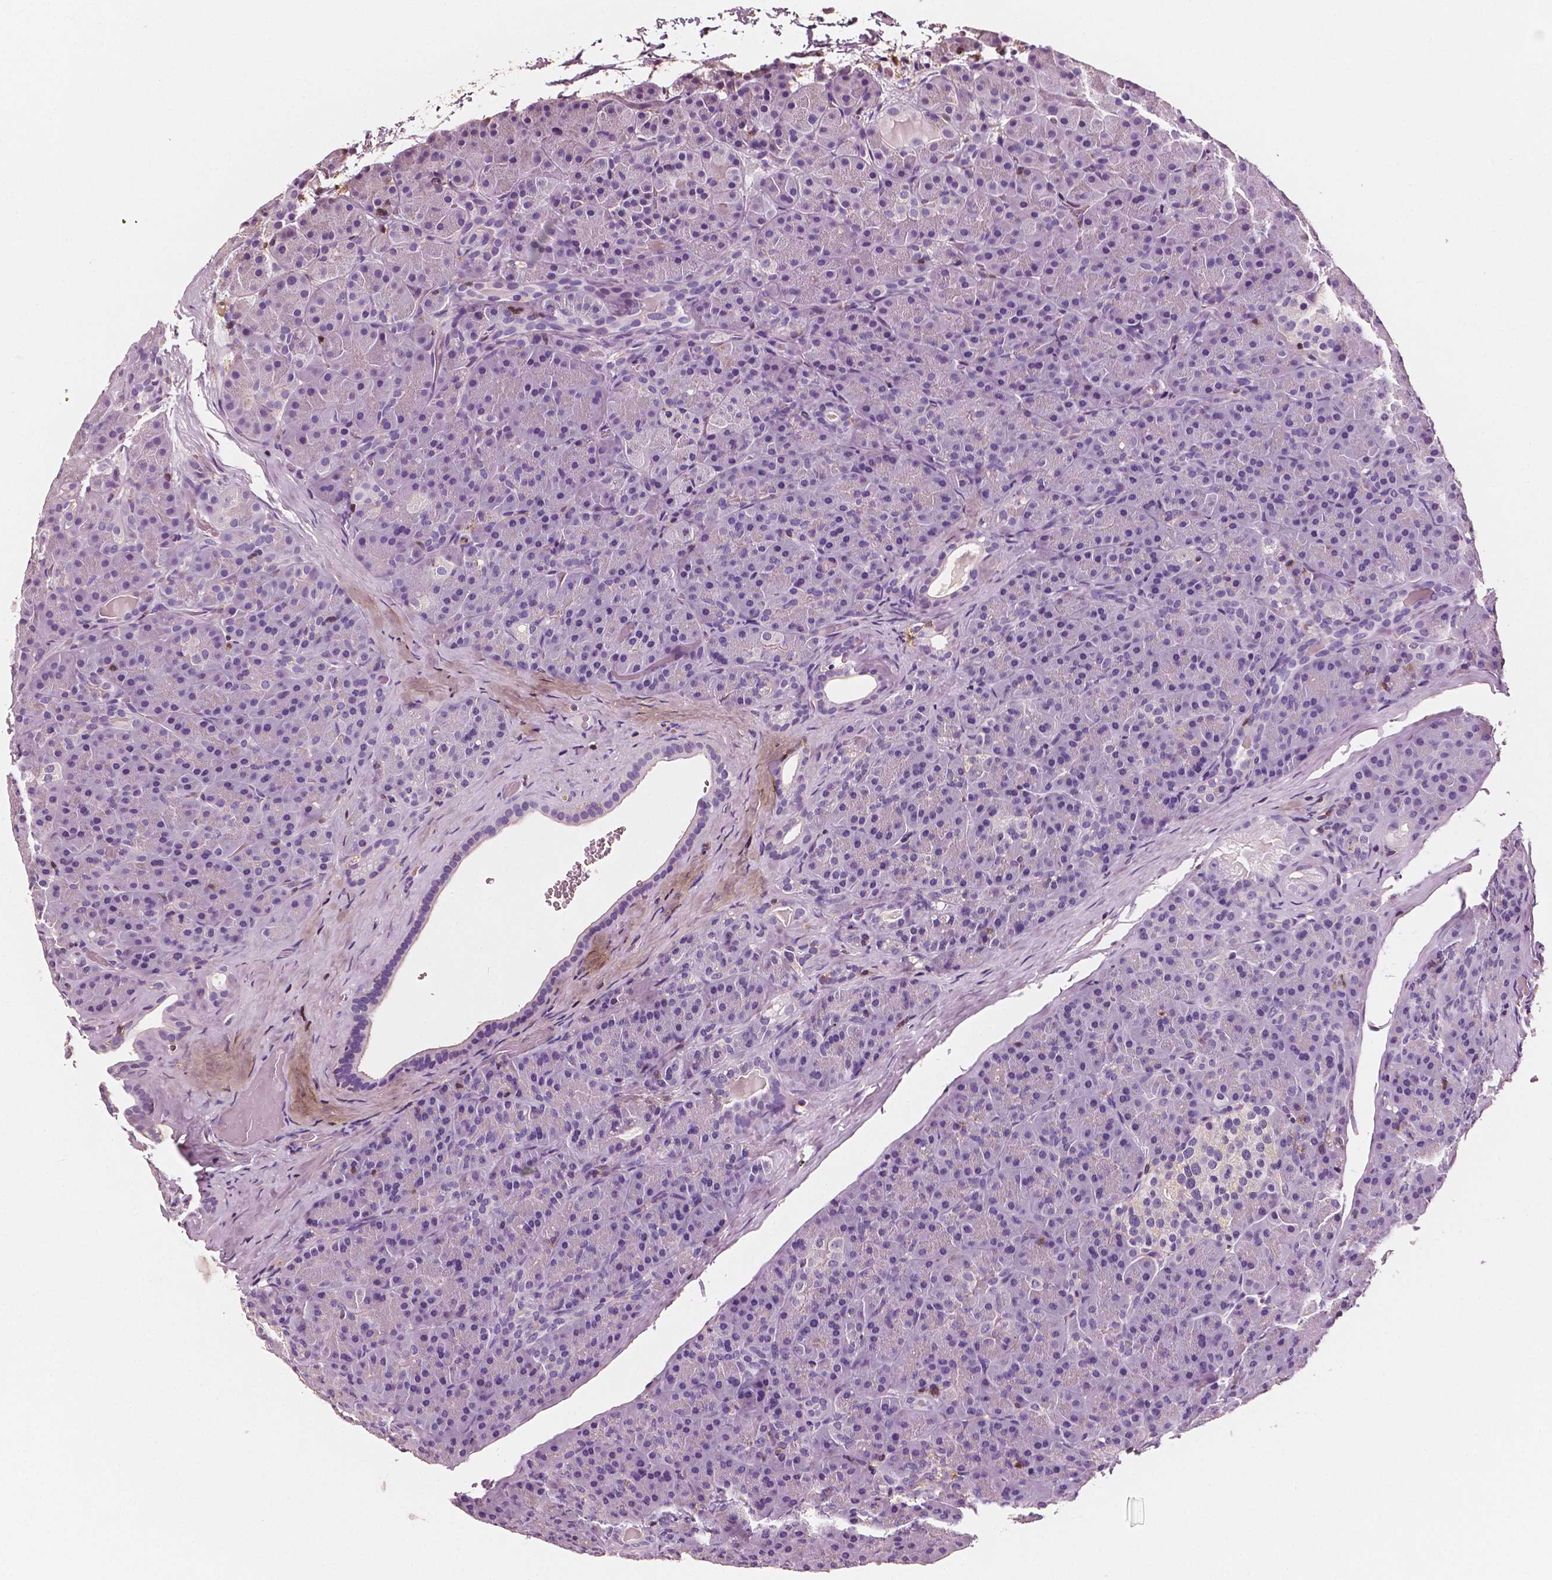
{"staining": {"intensity": "negative", "quantity": "none", "location": "none"}, "tissue": "pancreas", "cell_type": "Exocrine glandular cells", "image_type": "normal", "snomed": [{"axis": "morphology", "description": "Normal tissue, NOS"}, {"axis": "topography", "description": "Pancreas"}], "caption": "Immunohistochemistry photomicrograph of unremarkable human pancreas stained for a protein (brown), which shows no staining in exocrine glandular cells.", "gene": "PTPRC", "patient": {"sex": "male", "age": 57}}